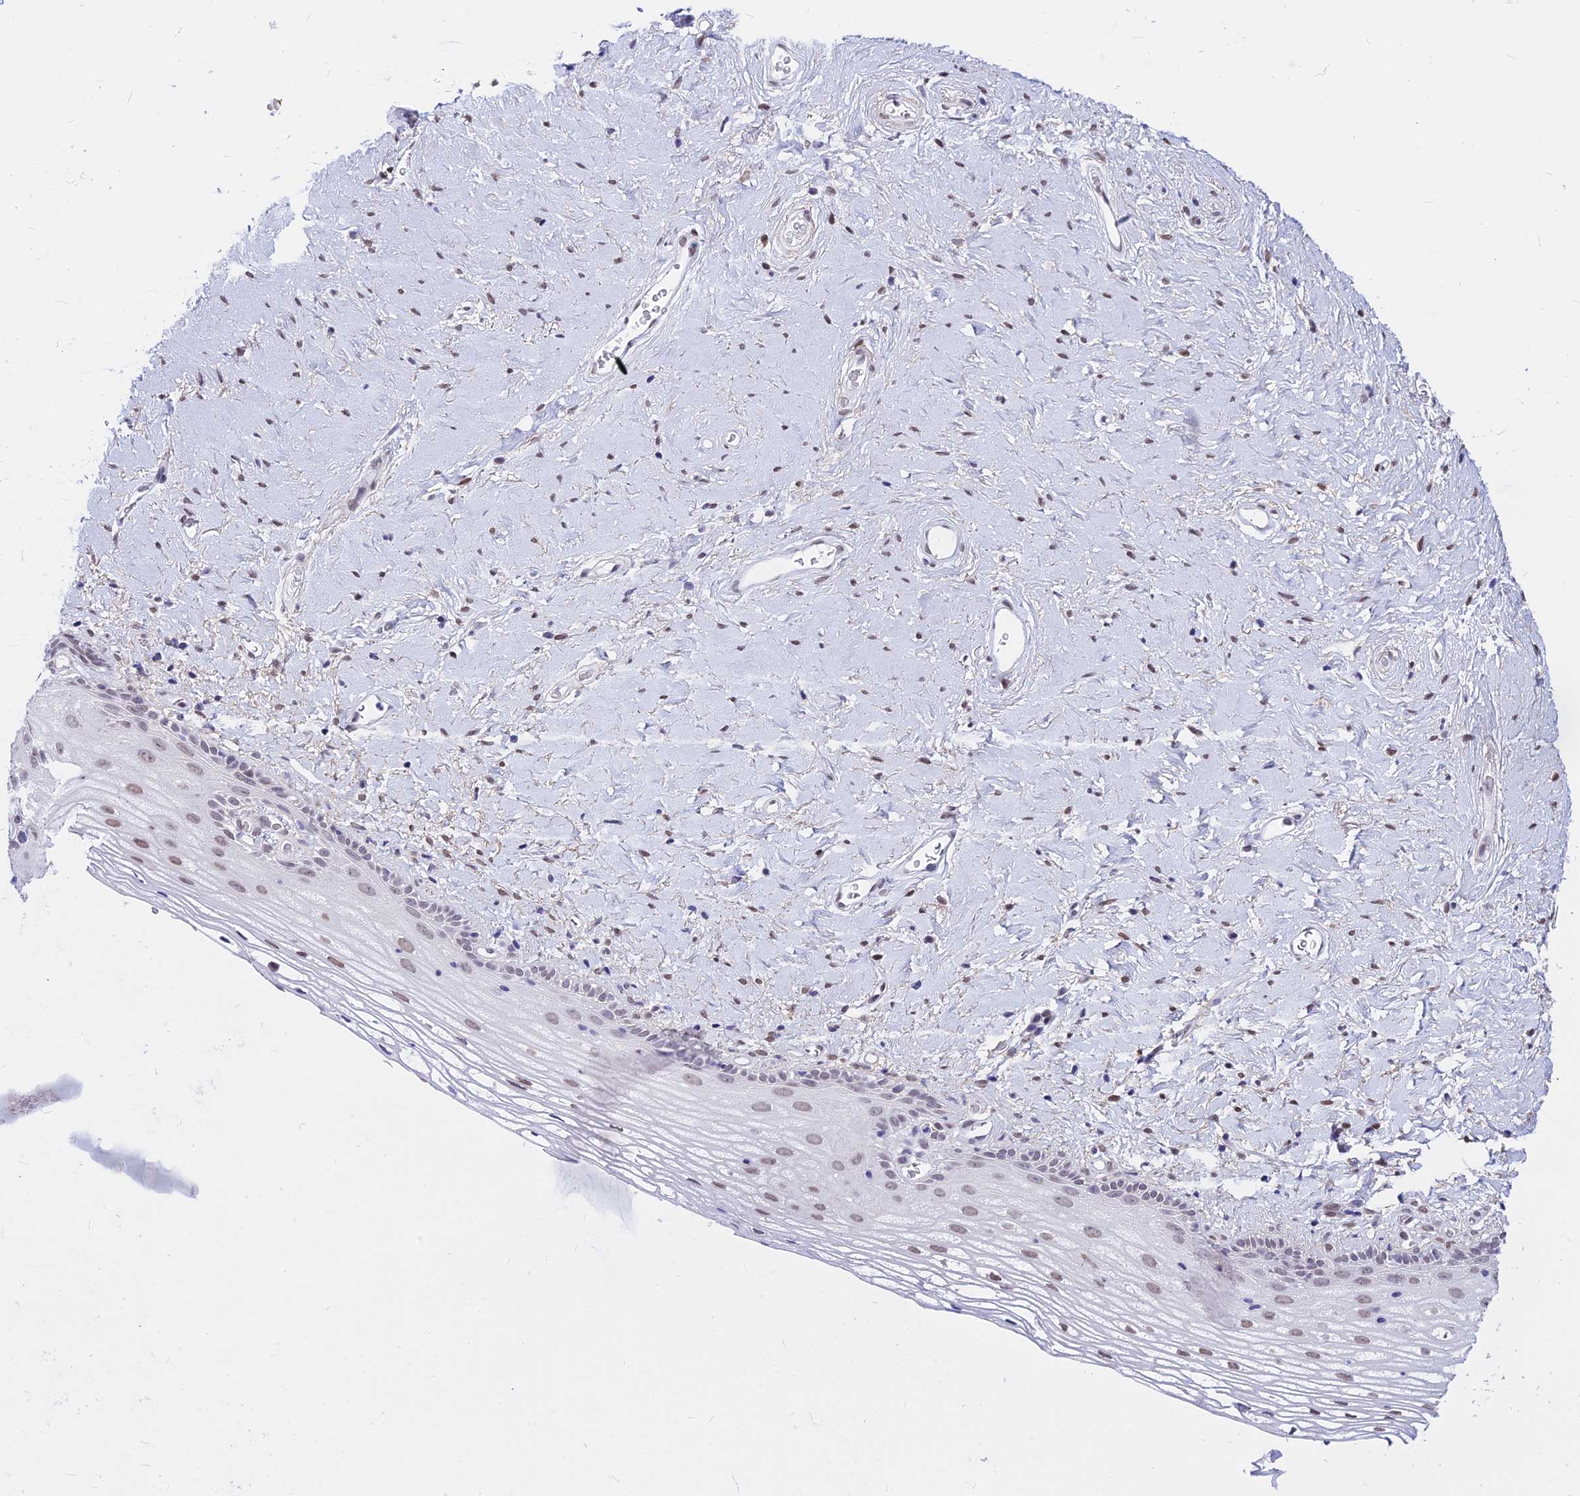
{"staining": {"intensity": "weak", "quantity": "25%-75%", "location": "nuclear"}, "tissue": "vagina", "cell_type": "Squamous epithelial cells", "image_type": "normal", "snomed": [{"axis": "morphology", "description": "Normal tissue, NOS"}, {"axis": "morphology", "description": "Adenocarcinoma, NOS"}, {"axis": "topography", "description": "Rectum"}, {"axis": "topography", "description": "Vagina"}], "caption": "Immunohistochemistry (IHC) staining of benign vagina, which shows low levels of weak nuclear positivity in approximately 25%-75% of squamous epithelial cells indicating weak nuclear protein positivity. The staining was performed using DAB (3,3'-diaminobenzidine) (brown) for protein detection and nuclei were counterstained in hematoxylin (blue).", "gene": "KCTD13", "patient": {"sex": "female", "age": 71}}